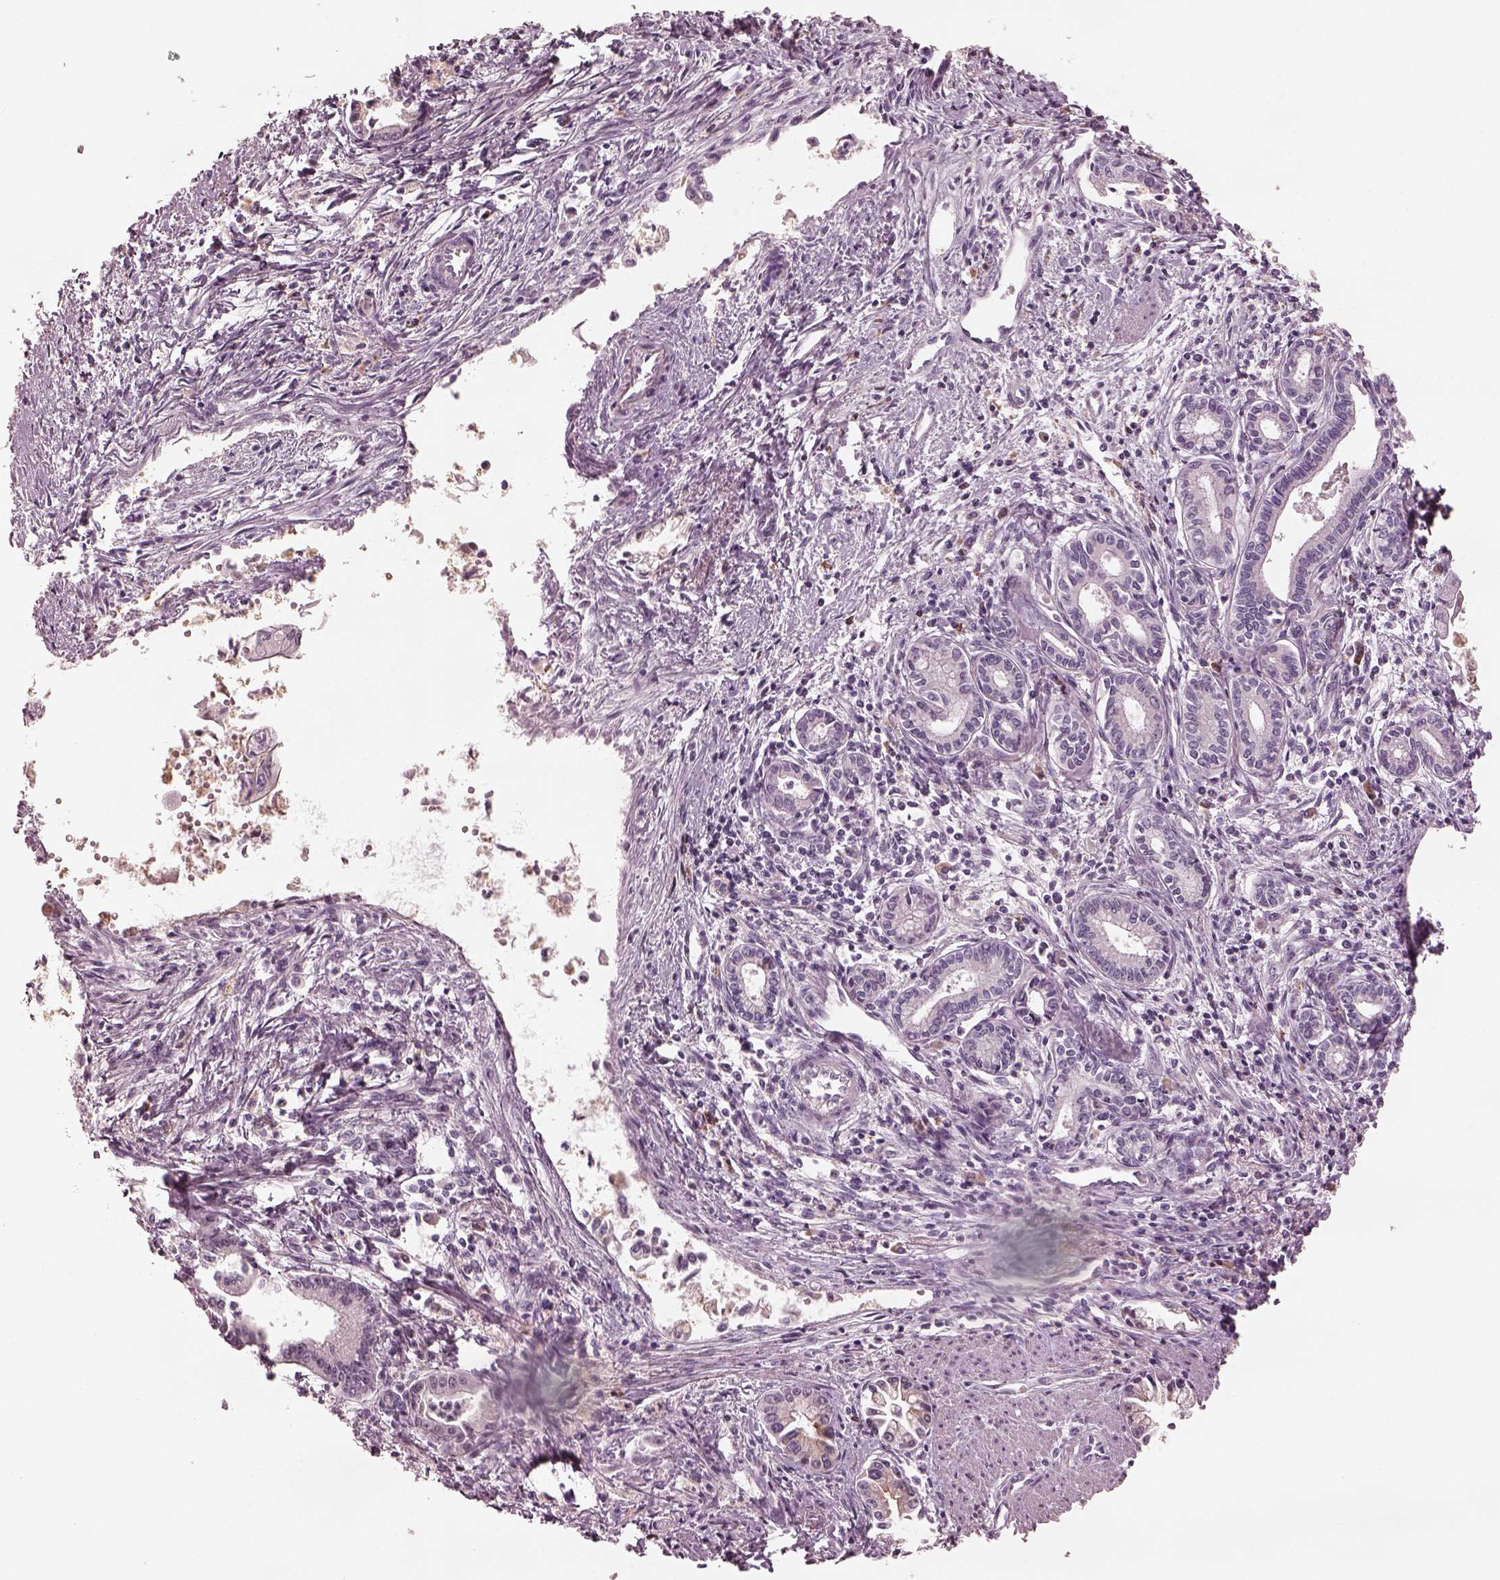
{"staining": {"intensity": "negative", "quantity": "none", "location": "none"}, "tissue": "pancreatic cancer", "cell_type": "Tumor cells", "image_type": "cancer", "snomed": [{"axis": "morphology", "description": "Adenocarcinoma, NOS"}, {"axis": "topography", "description": "Pancreas"}], "caption": "High magnification brightfield microscopy of pancreatic cancer (adenocarcinoma) stained with DAB (brown) and counterstained with hematoxylin (blue): tumor cells show no significant positivity.", "gene": "MIA", "patient": {"sex": "female", "age": 65}}